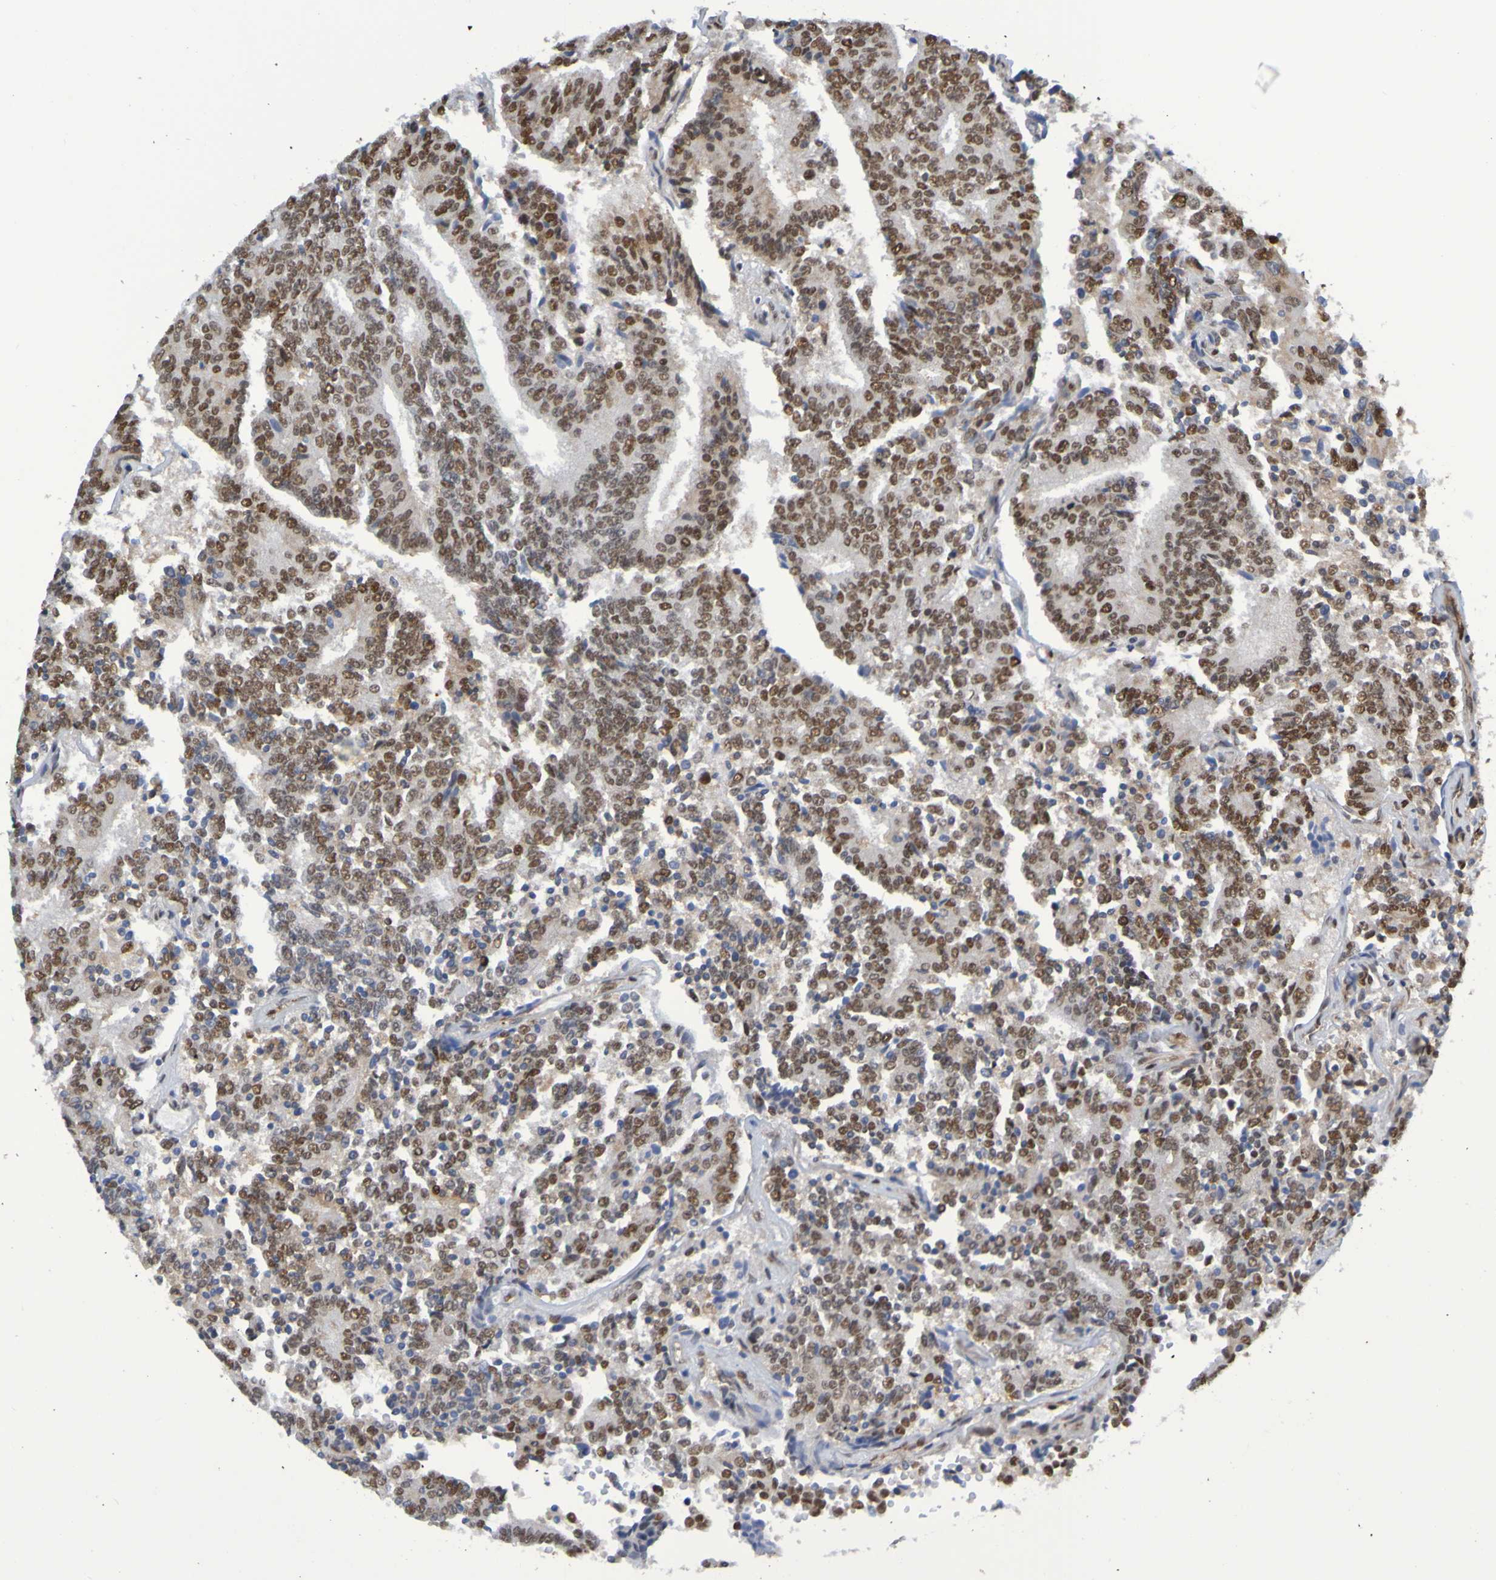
{"staining": {"intensity": "strong", "quantity": ">75%", "location": "nuclear"}, "tissue": "prostate cancer", "cell_type": "Tumor cells", "image_type": "cancer", "snomed": [{"axis": "morphology", "description": "Normal tissue, NOS"}, {"axis": "morphology", "description": "Adenocarcinoma, High grade"}, {"axis": "topography", "description": "Prostate"}, {"axis": "topography", "description": "Seminal veicle"}], "caption": "Prostate cancer (adenocarcinoma (high-grade)) tissue reveals strong nuclear positivity in approximately >75% of tumor cells", "gene": "HDAC2", "patient": {"sex": "male", "age": 55}}